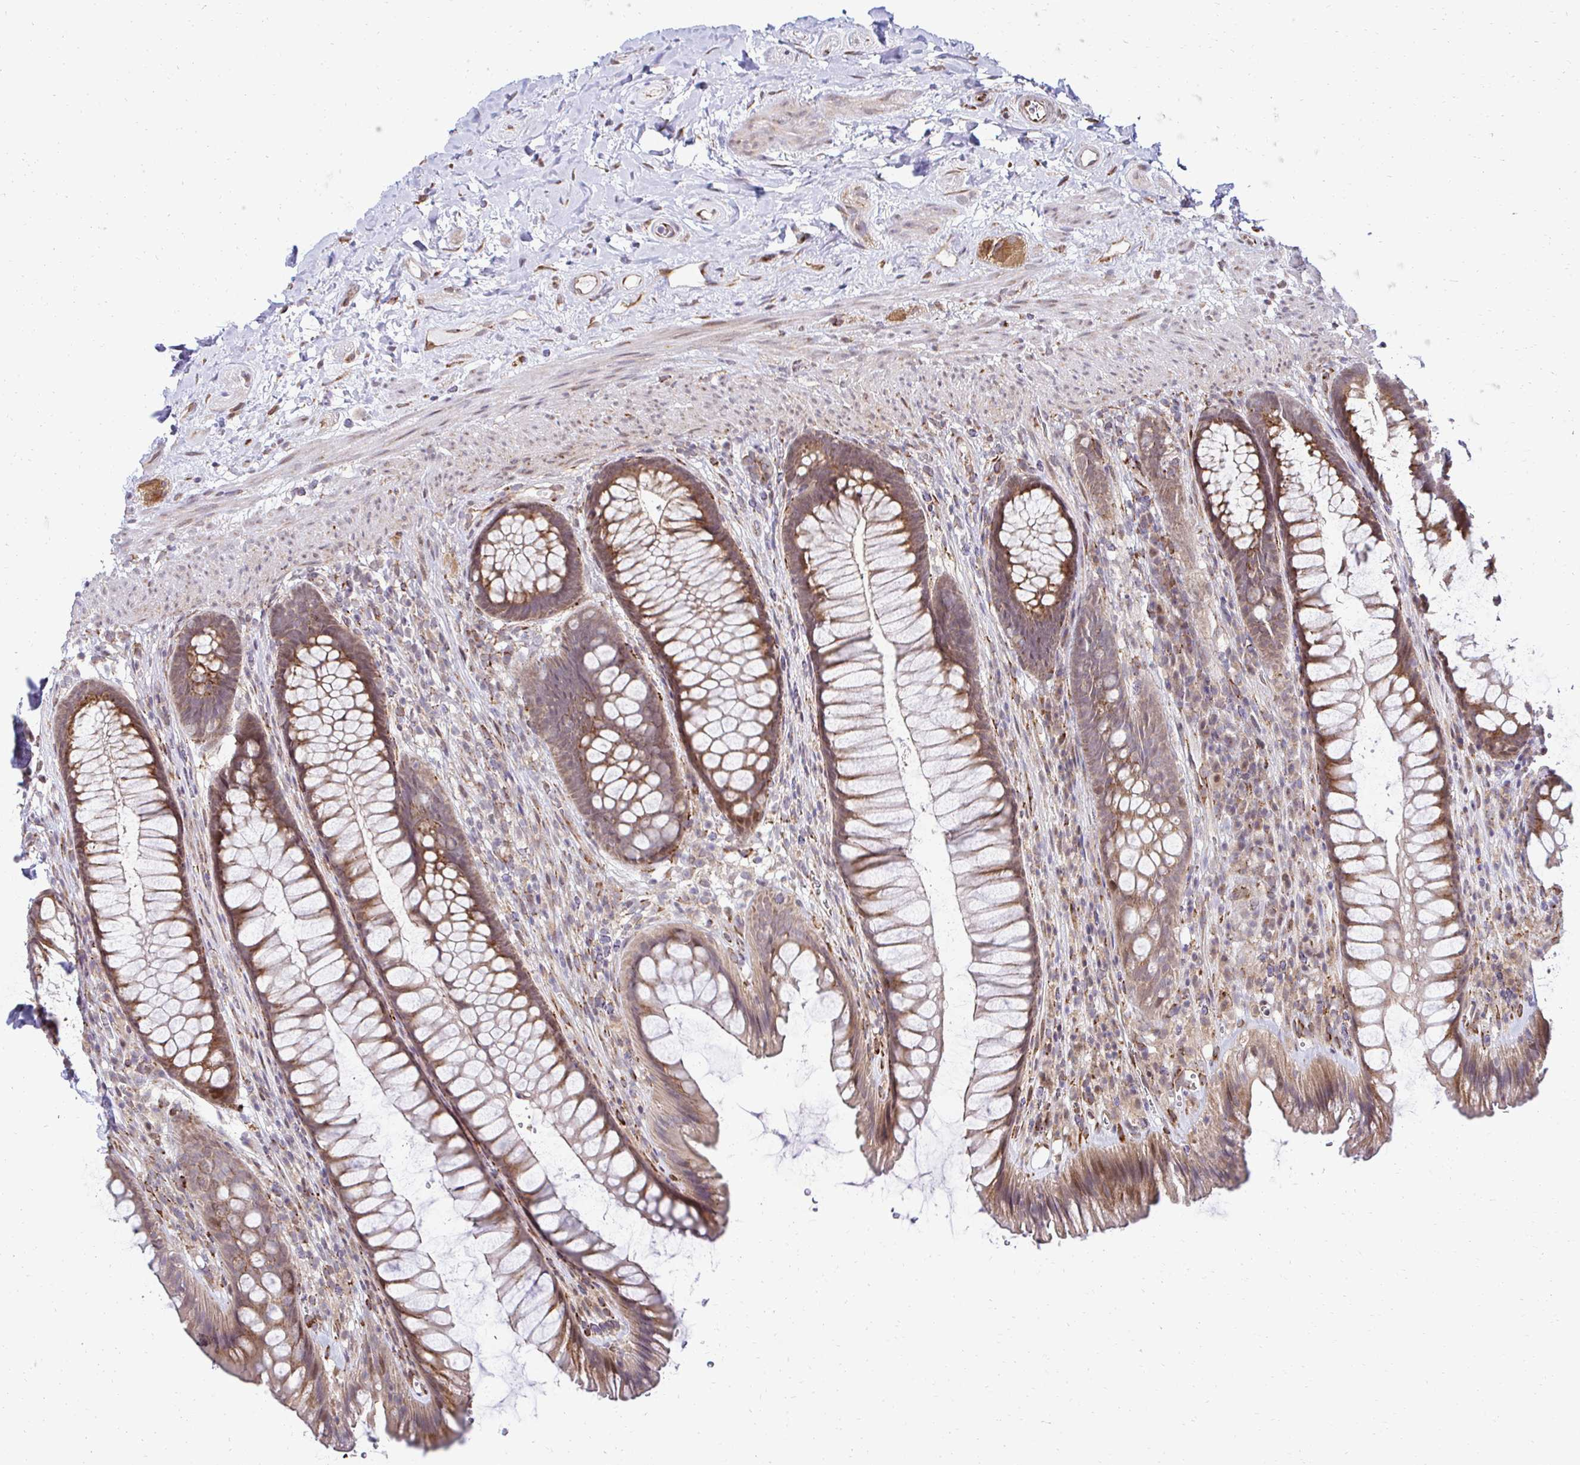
{"staining": {"intensity": "moderate", "quantity": ">75%", "location": "cytoplasmic/membranous"}, "tissue": "rectum", "cell_type": "Glandular cells", "image_type": "normal", "snomed": [{"axis": "morphology", "description": "Normal tissue, NOS"}, {"axis": "topography", "description": "Rectum"}], "caption": "IHC histopathology image of normal rectum stained for a protein (brown), which demonstrates medium levels of moderate cytoplasmic/membranous staining in approximately >75% of glandular cells.", "gene": "HPS1", "patient": {"sex": "male", "age": 53}}